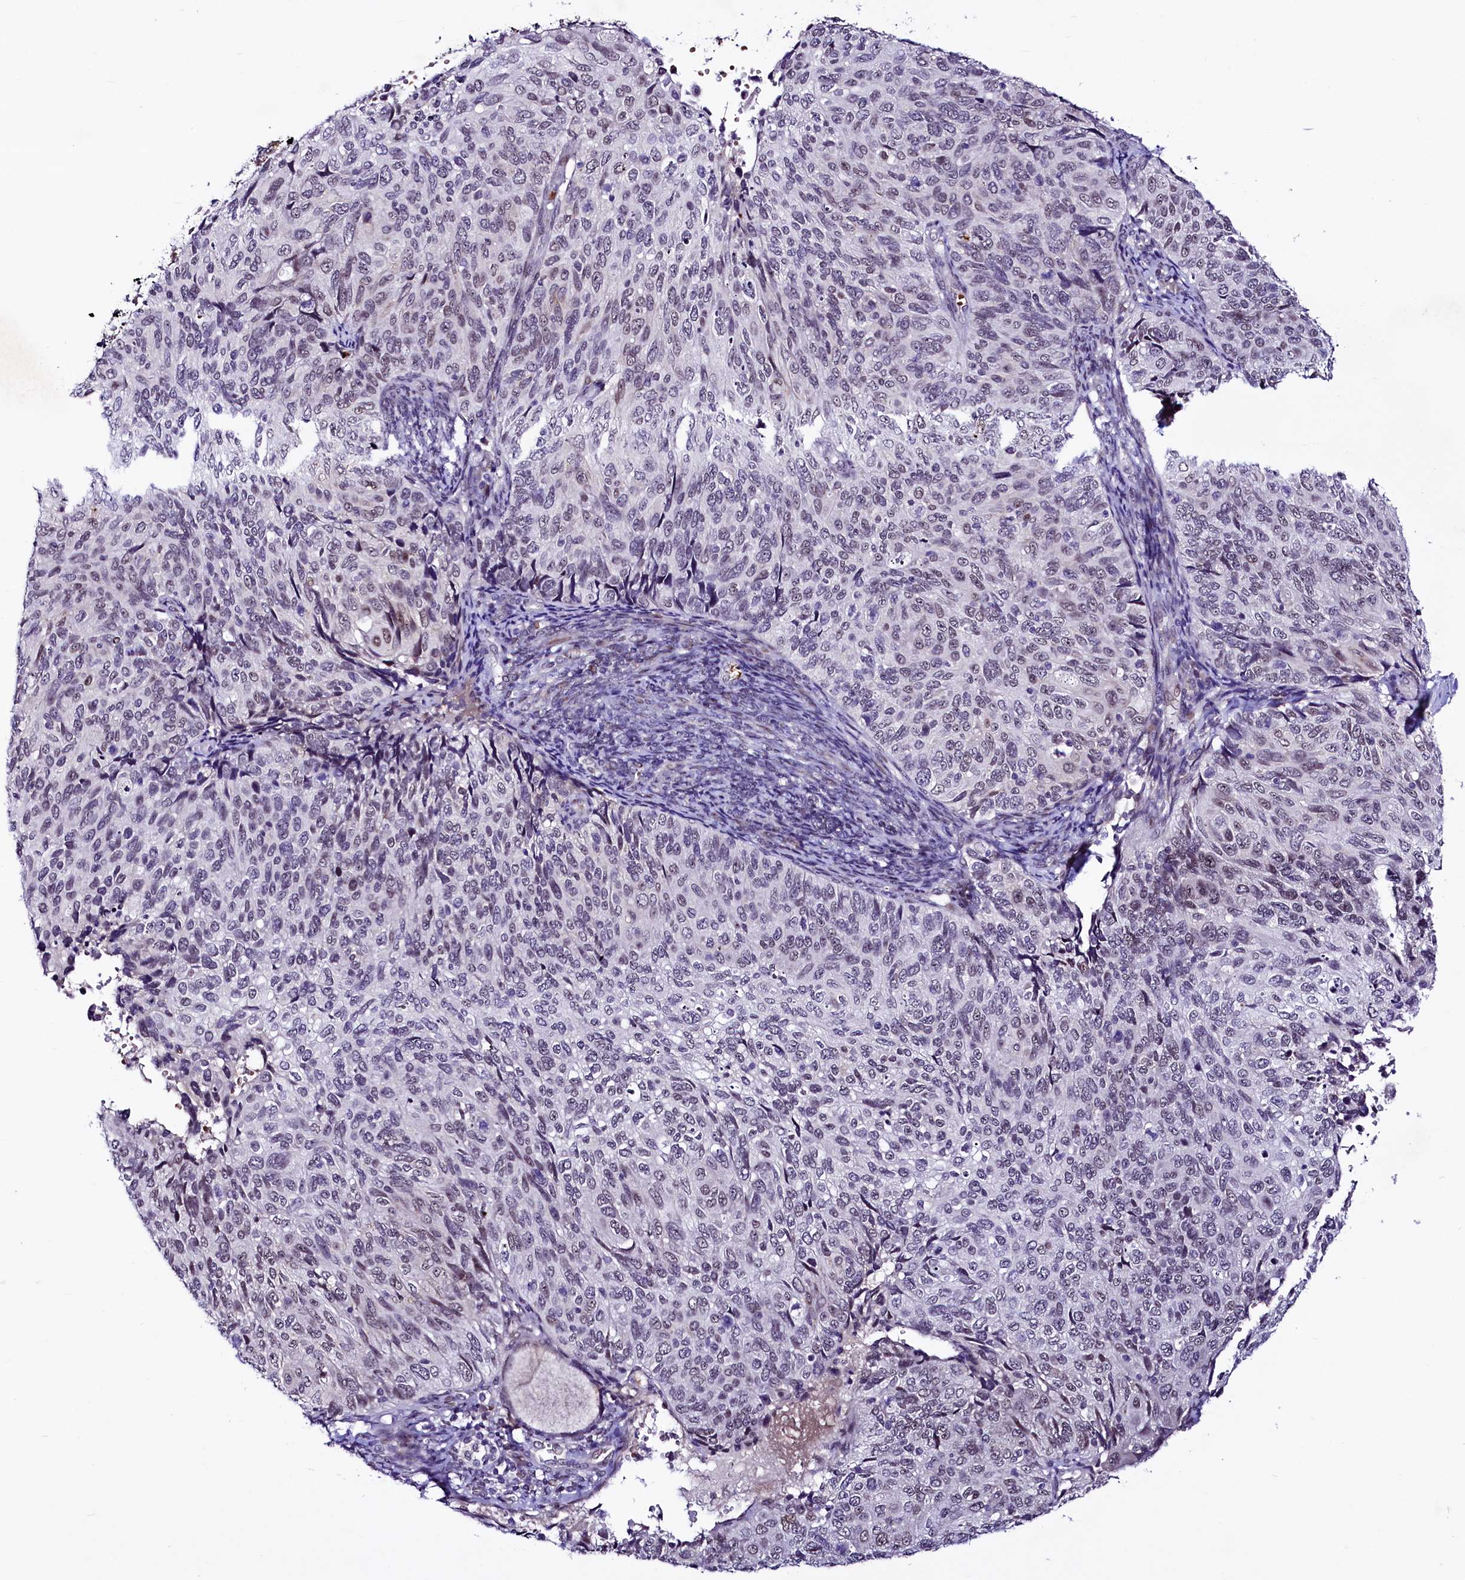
{"staining": {"intensity": "negative", "quantity": "none", "location": "none"}, "tissue": "cervical cancer", "cell_type": "Tumor cells", "image_type": "cancer", "snomed": [{"axis": "morphology", "description": "Squamous cell carcinoma, NOS"}, {"axis": "topography", "description": "Cervix"}], "caption": "There is no significant staining in tumor cells of cervical cancer.", "gene": "LEUTX", "patient": {"sex": "female", "age": 70}}